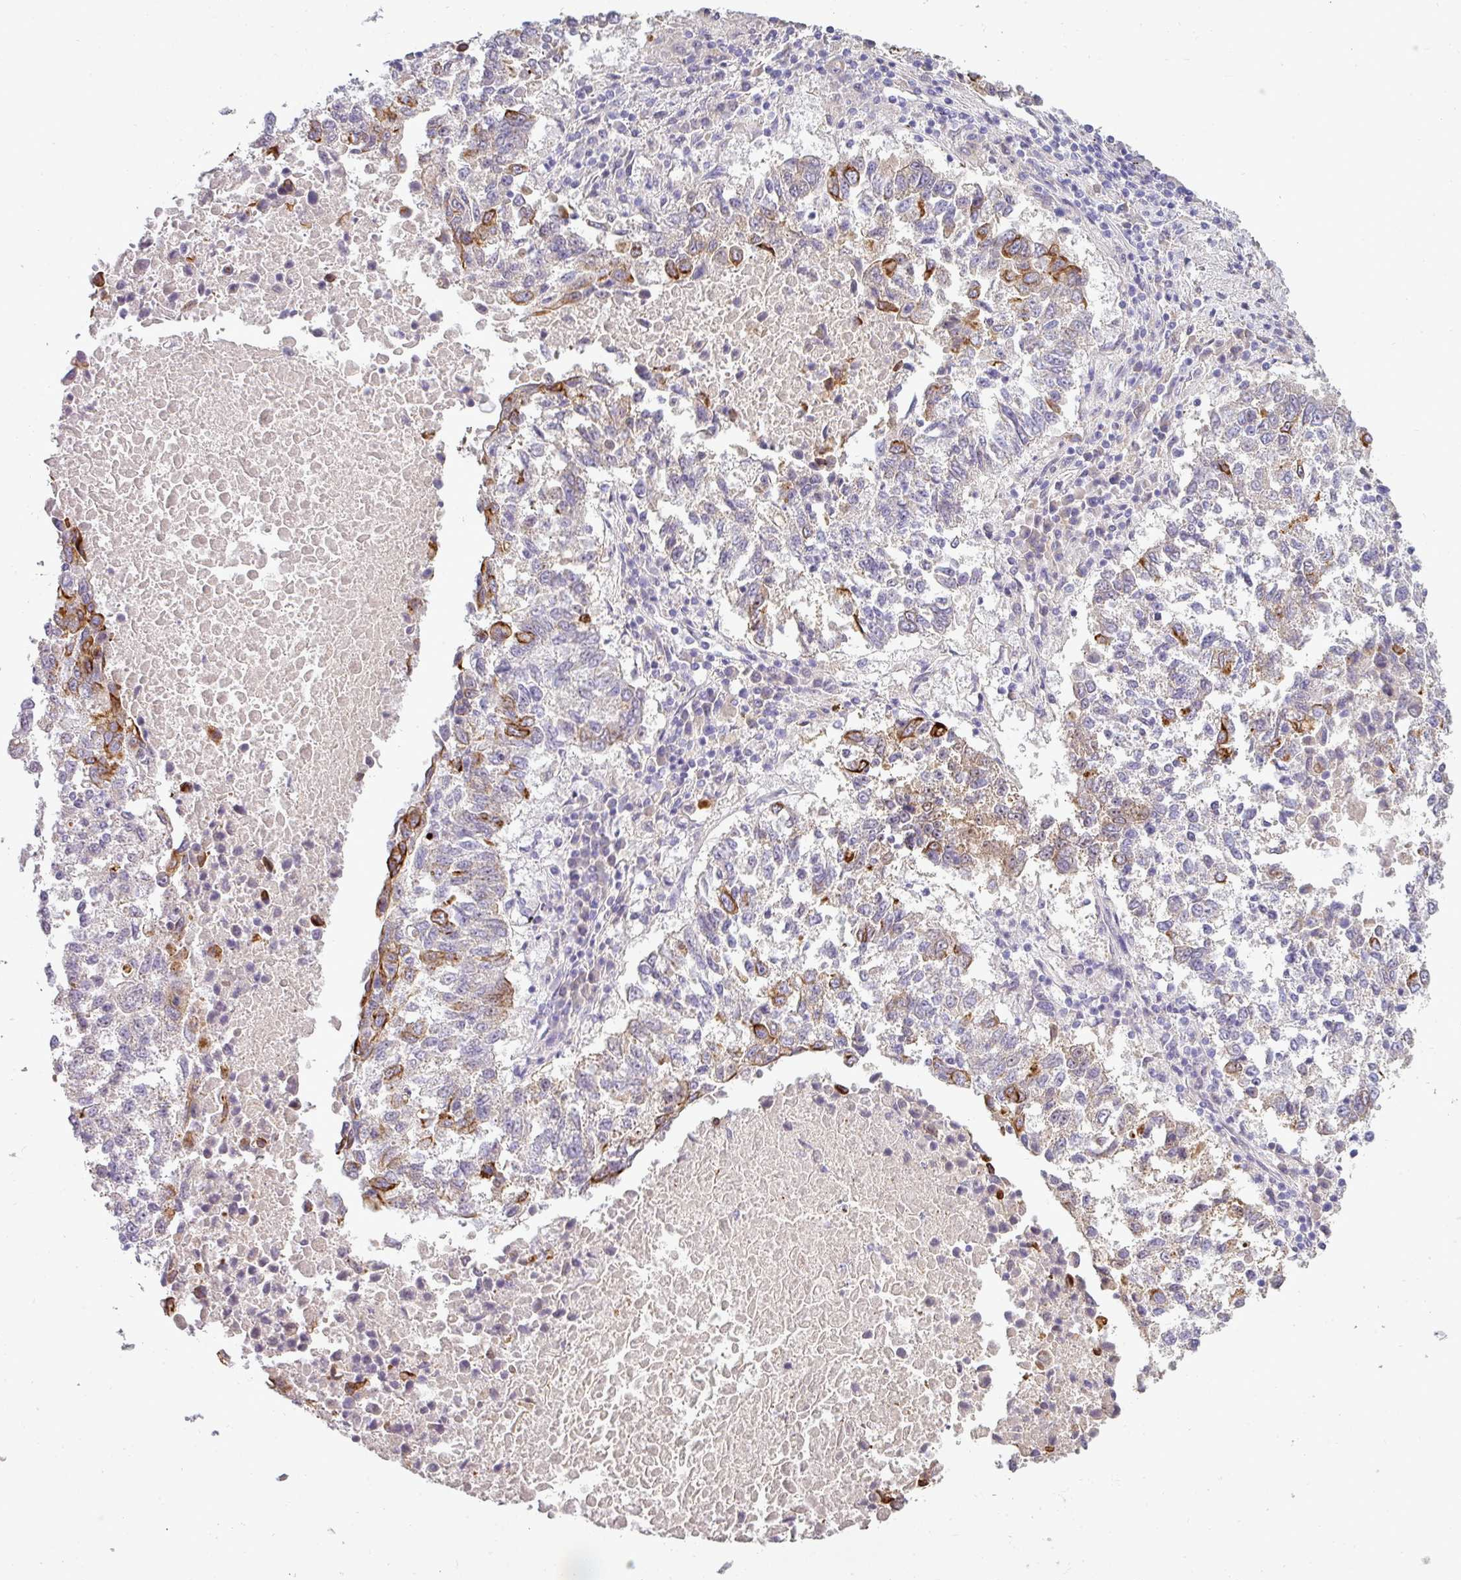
{"staining": {"intensity": "strong", "quantity": "<25%", "location": "cytoplasmic/membranous"}, "tissue": "lung cancer", "cell_type": "Tumor cells", "image_type": "cancer", "snomed": [{"axis": "morphology", "description": "Squamous cell carcinoma, NOS"}, {"axis": "topography", "description": "Lung"}], "caption": "DAB (3,3'-diaminobenzidine) immunohistochemical staining of lung squamous cell carcinoma displays strong cytoplasmic/membranous protein expression in about <25% of tumor cells.", "gene": "ASXL3", "patient": {"sex": "male", "age": 73}}